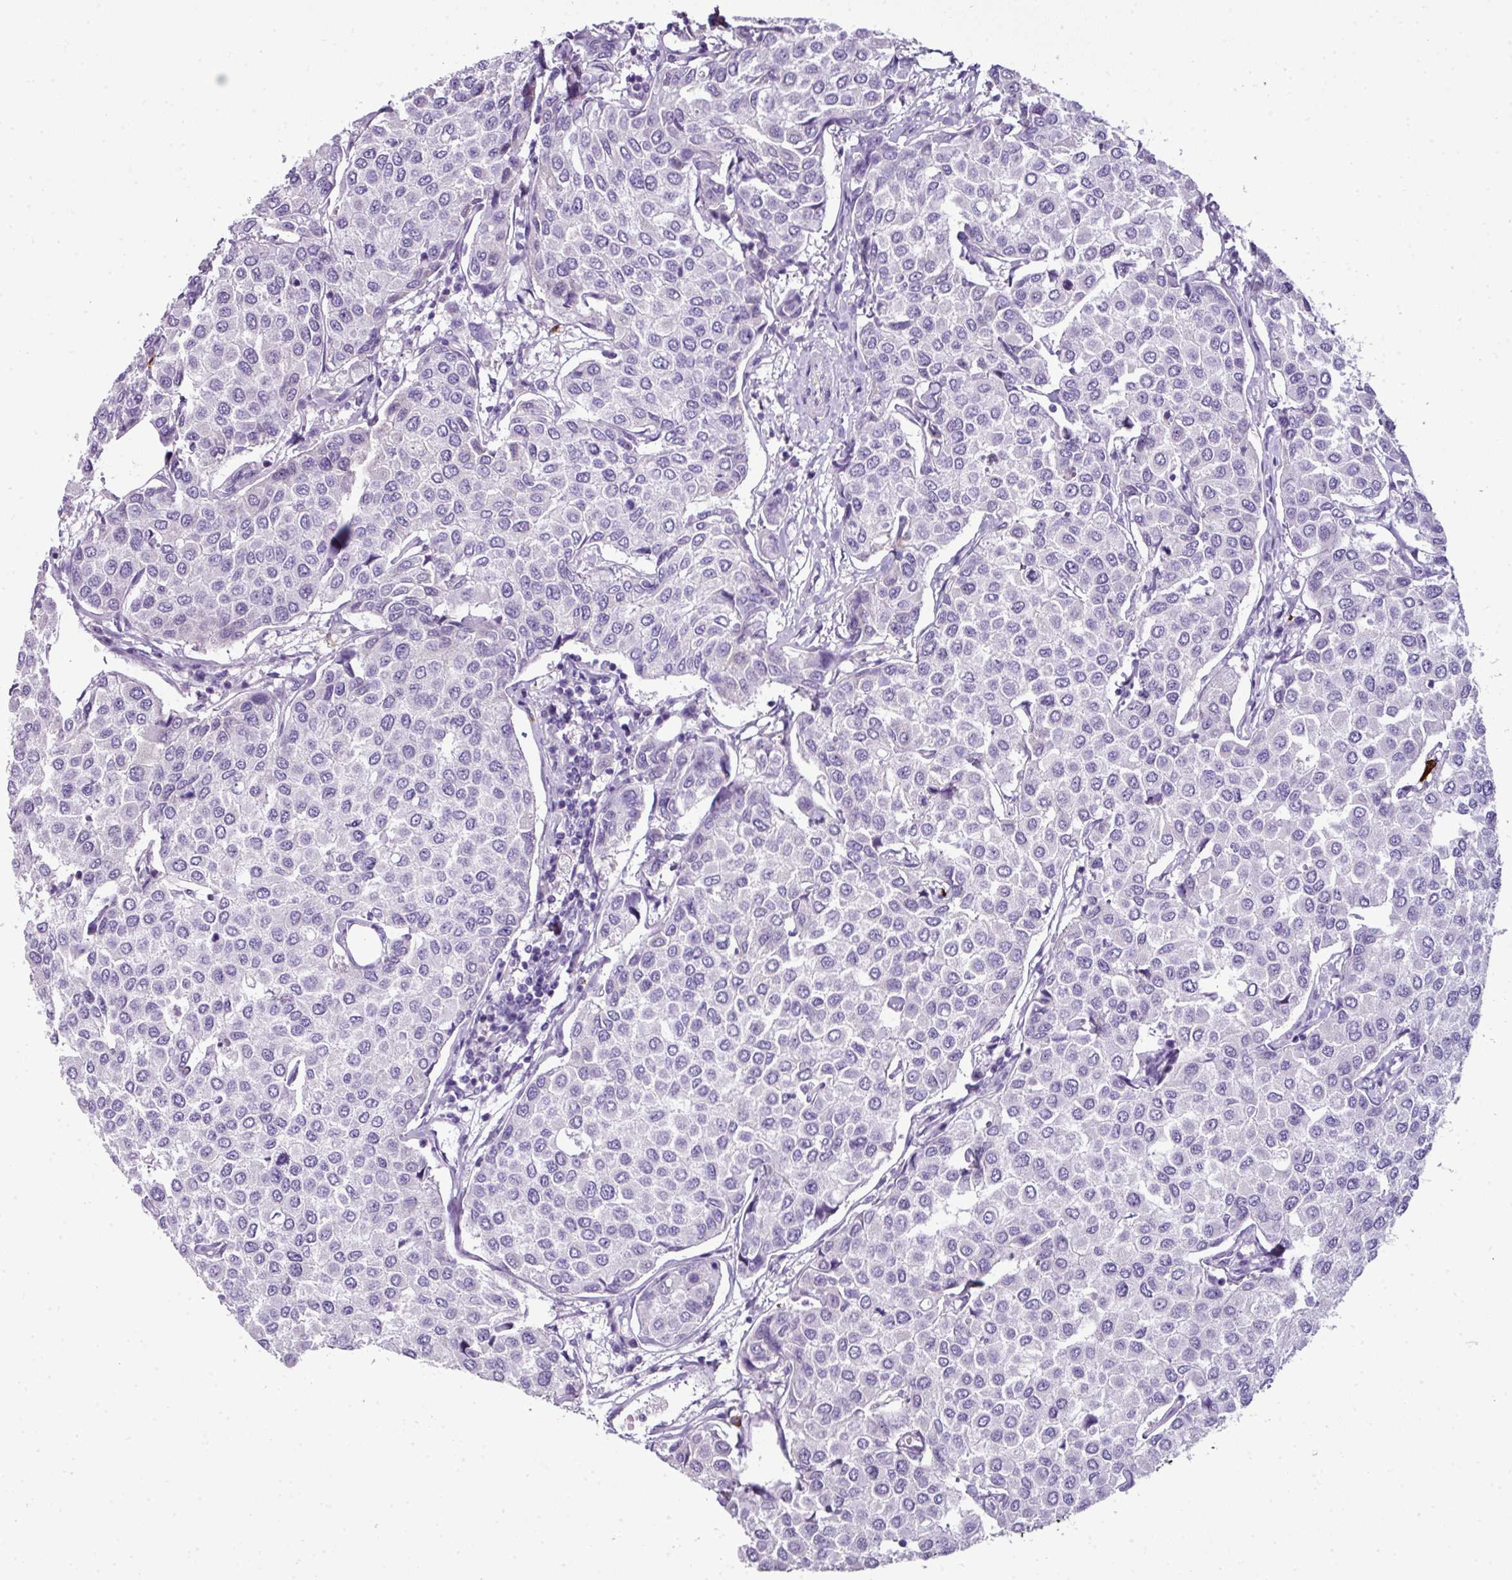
{"staining": {"intensity": "negative", "quantity": "none", "location": "none"}, "tissue": "breast cancer", "cell_type": "Tumor cells", "image_type": "cancer", "snomed": [{"axis": "morphology", "description": "Duct carcinoma"}, {"axis": "topography", "description": "Breast"}], "caption": "Immunohistochemical staining of breast cancer (intraductal carcinoma) shows no significant expression in tumor cells.", "gene": "CTSG", "patient": {"sex": "female", "age": 55}}